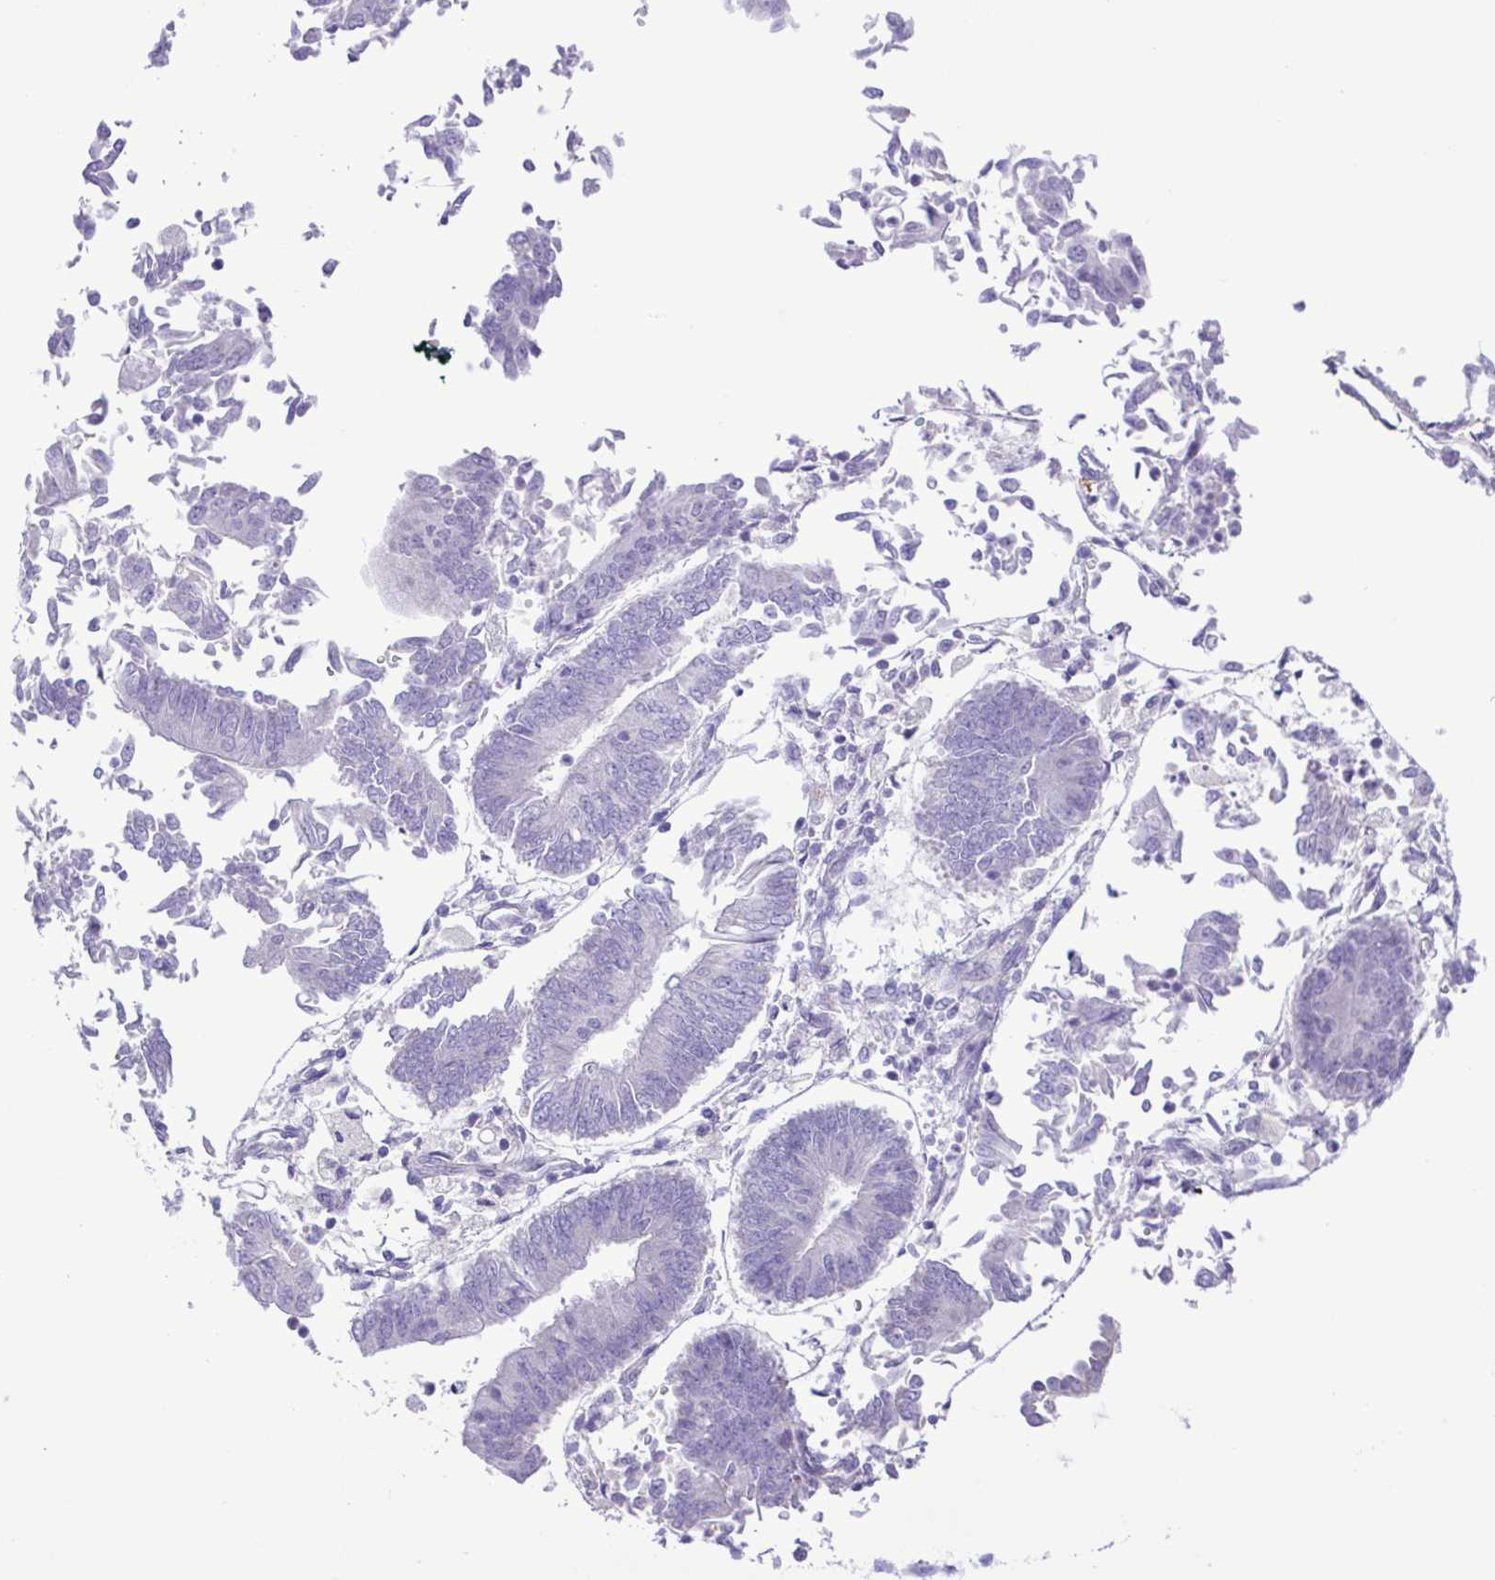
{"staining": {"intensity": "negative", "quantity": "none", "location": "none"}, "tissue": "endometrial cancer", "cell_type": "Tumor cells", "image_type": "cancer", "snomed": [{"axis": "morphology", "description": "Adenocarcinoma, NOS"}, {"axis": "topography", "description": "Endometrium"}], "caption": "This is an immunohistochemistry image of endometrial adenocarcinoma. There is no staining in tumor cells.", "gene": "GABBR2", "patient": {"sex": "female", "age": 65}}